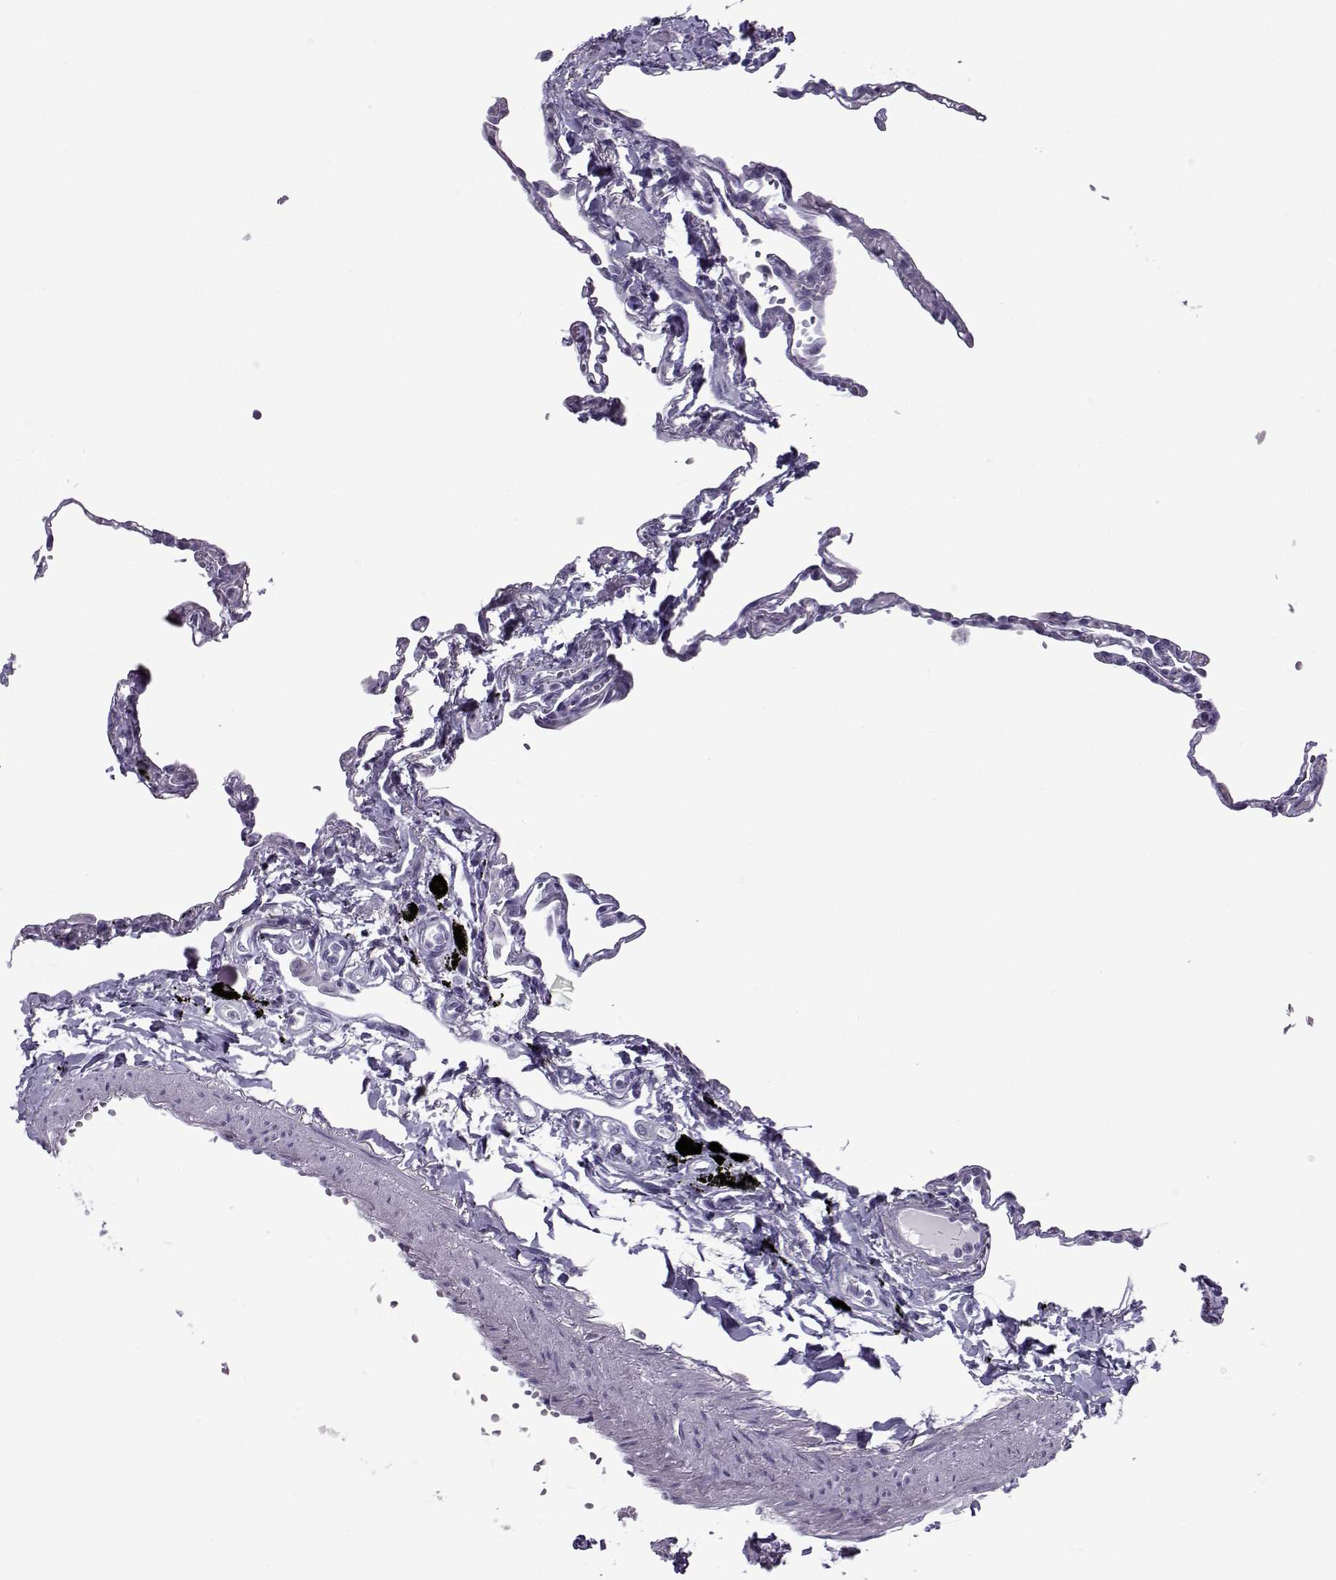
{"staining": {"intensity": "negative", "quantity": "none", "location": "none"}, "tissue": "lung", "cell_type": "Alveolar cells", "image_type": "normal", "snomed": [{"axis": "morphology", "description": "Normal tissue, NOS"}, {"axis": "topography", "description": "Lung"}], "caption": "Immunohistochemistry image of normal human lung stained for a protein (brown), which shows no expression in alveolar cells. (Immunohistochemistry (ihc), brightfield microscopy, high magnification).", "gene": "OIP5", "patient": {"sex": "male", "age": 78}}